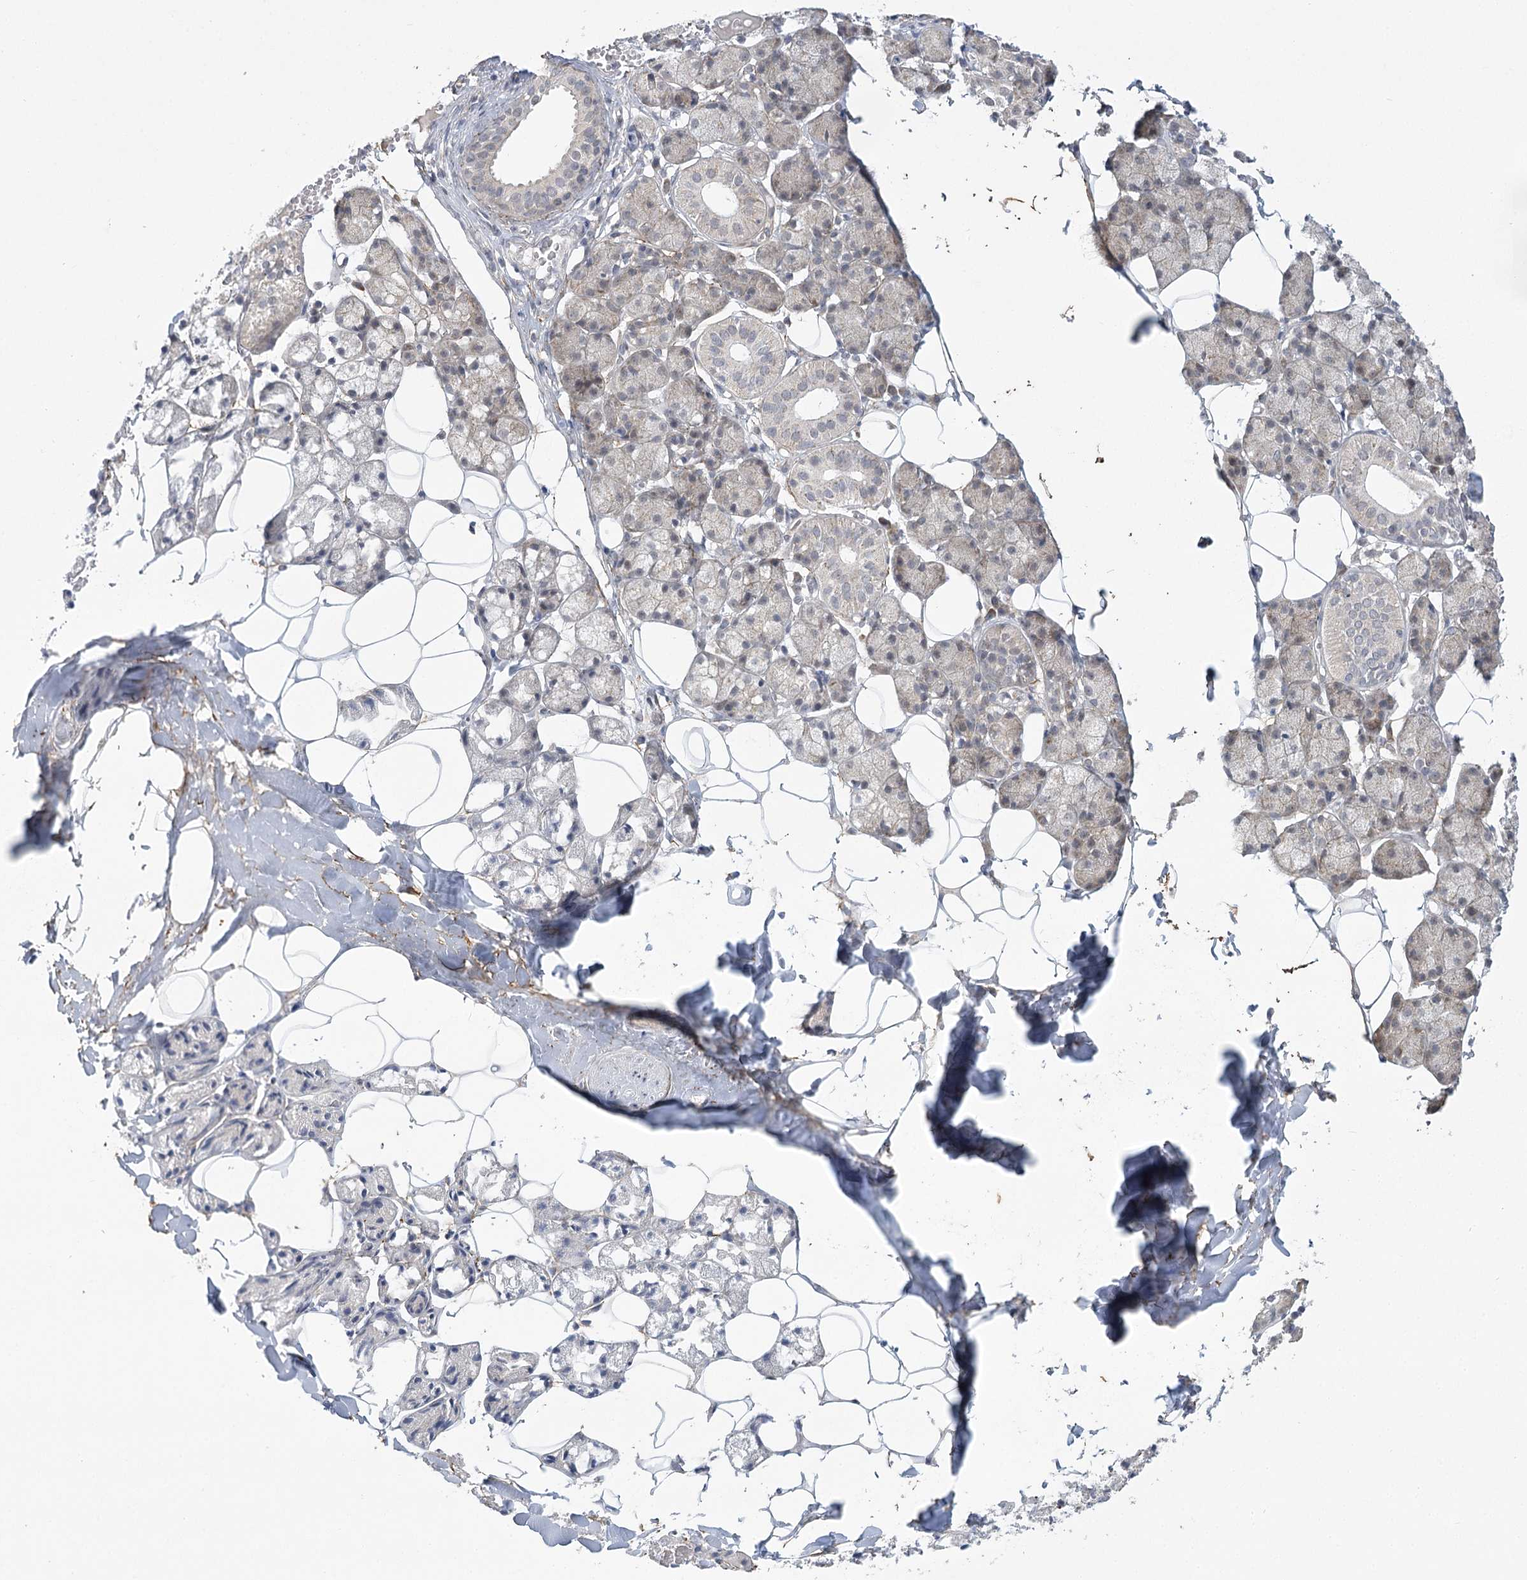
{"staining": {"intensity": "weak", "quantity": "25%-75%", "location": "nuclear"}, "tissue": "salivary gland", "cell_type": "Glandular cells", "image_type": "normal", "snomed": [{"axis": "morphology", "description": "Normal tissue, NOS"}, {"axis": "topography", "description": "Salivary gland"}], "caption": "Protein staining of unremarkable salivary gland shows weak nuclear expression in approximately 25%-75% of glandular cells. Nuclei are stained in blue.", "gene": "MED28", "patient": {"sex": "female", "age": 33}}